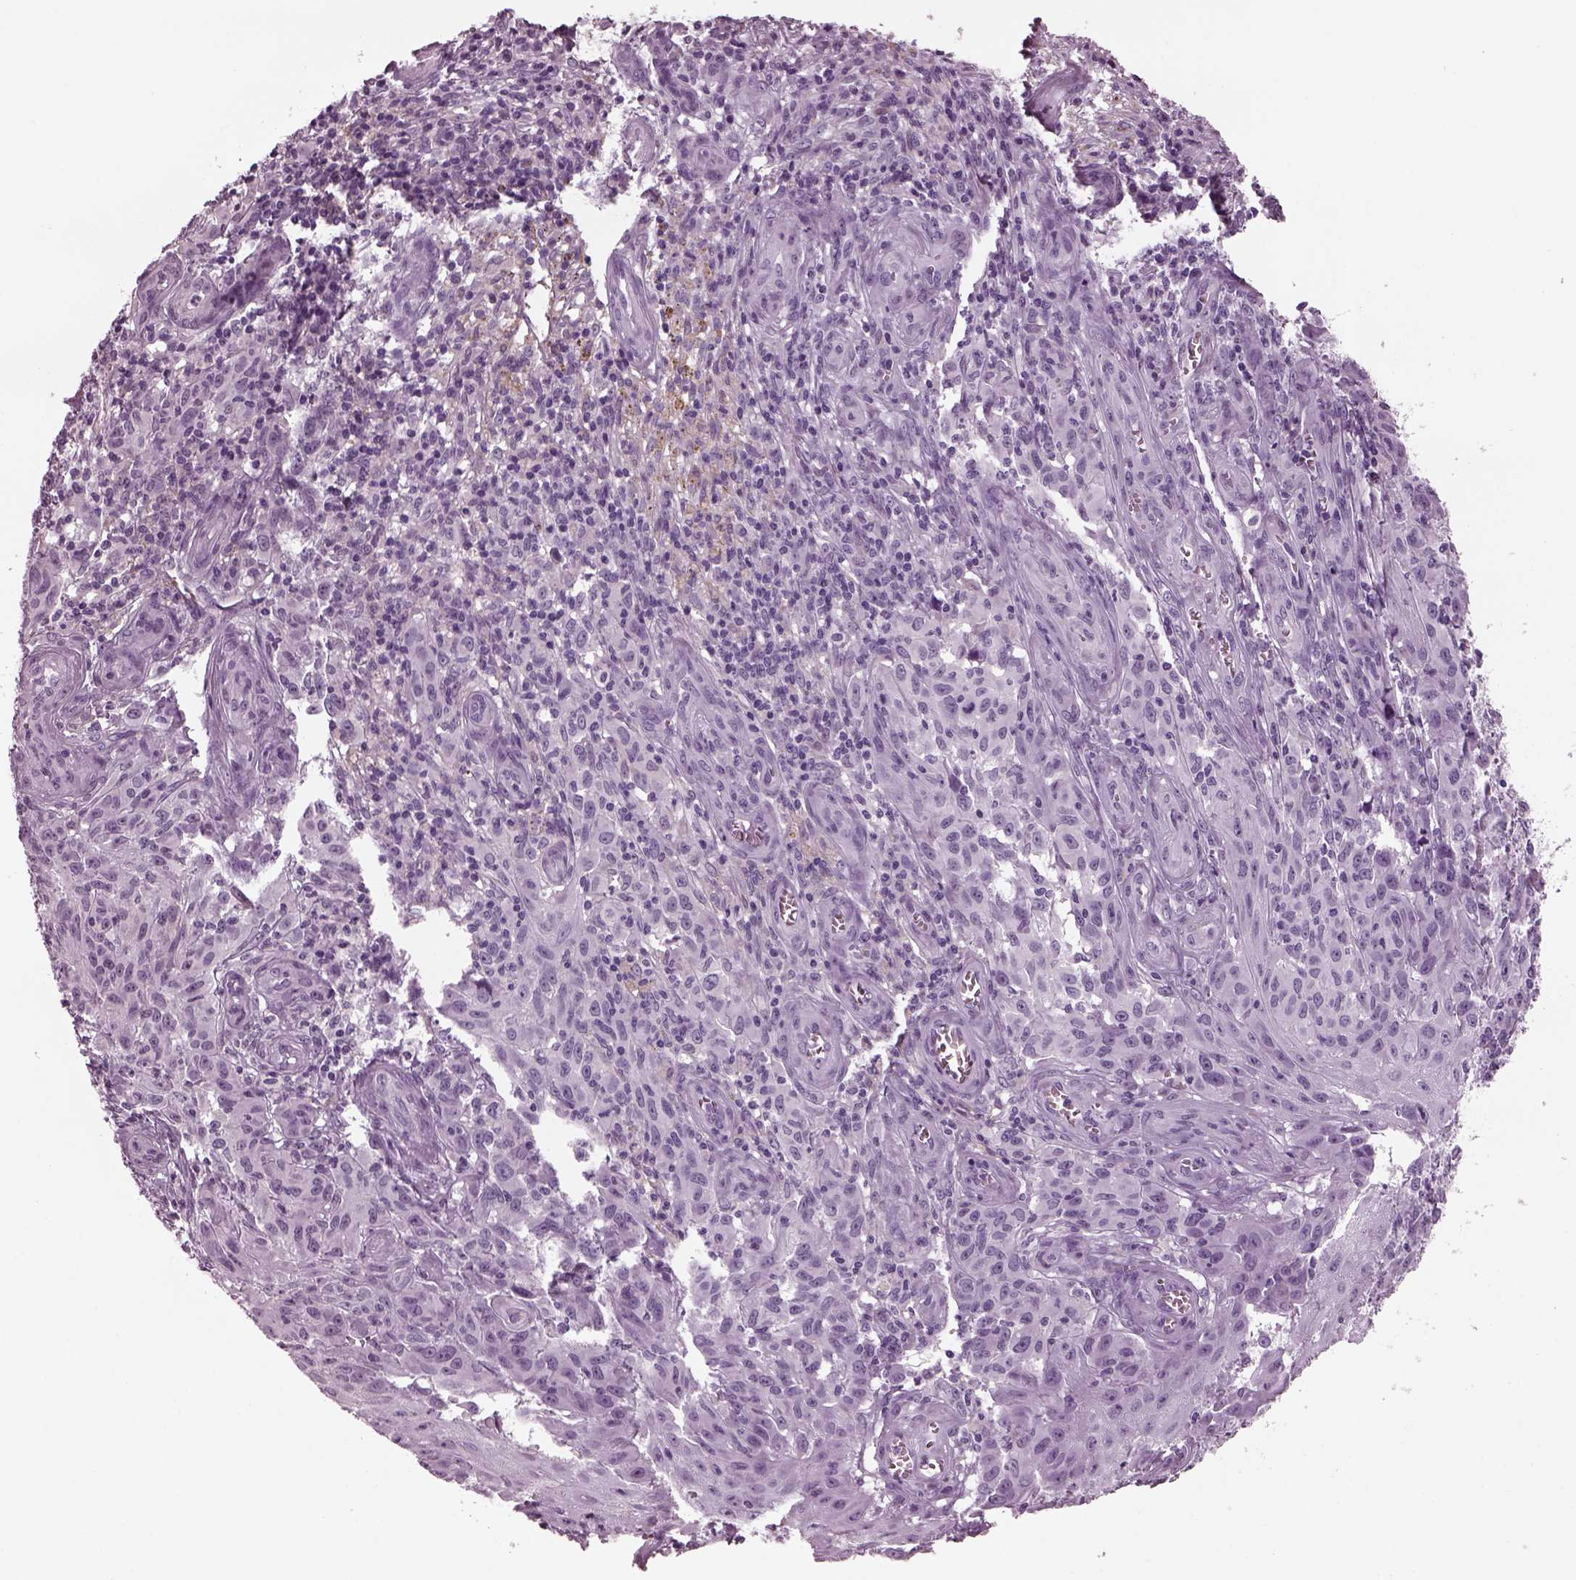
{"staining": {"intensity": "negative", "quantity": "none", "location": "none"}, "tissue": "melanoma", "cell_type": "Tumor cells", "image_type": "cancer", "snomed": [{"axis": "morphology", "description": "Malignant melanoma, NOS"}, {"axis": "topography", "description": "Skin"}], "caption": "A histopathology image of malignant melanoma stained for a protein displays no brown staining in tumor cells.", "gene": "TPPP2", "patient": {"sex": "female", "age": 53}}